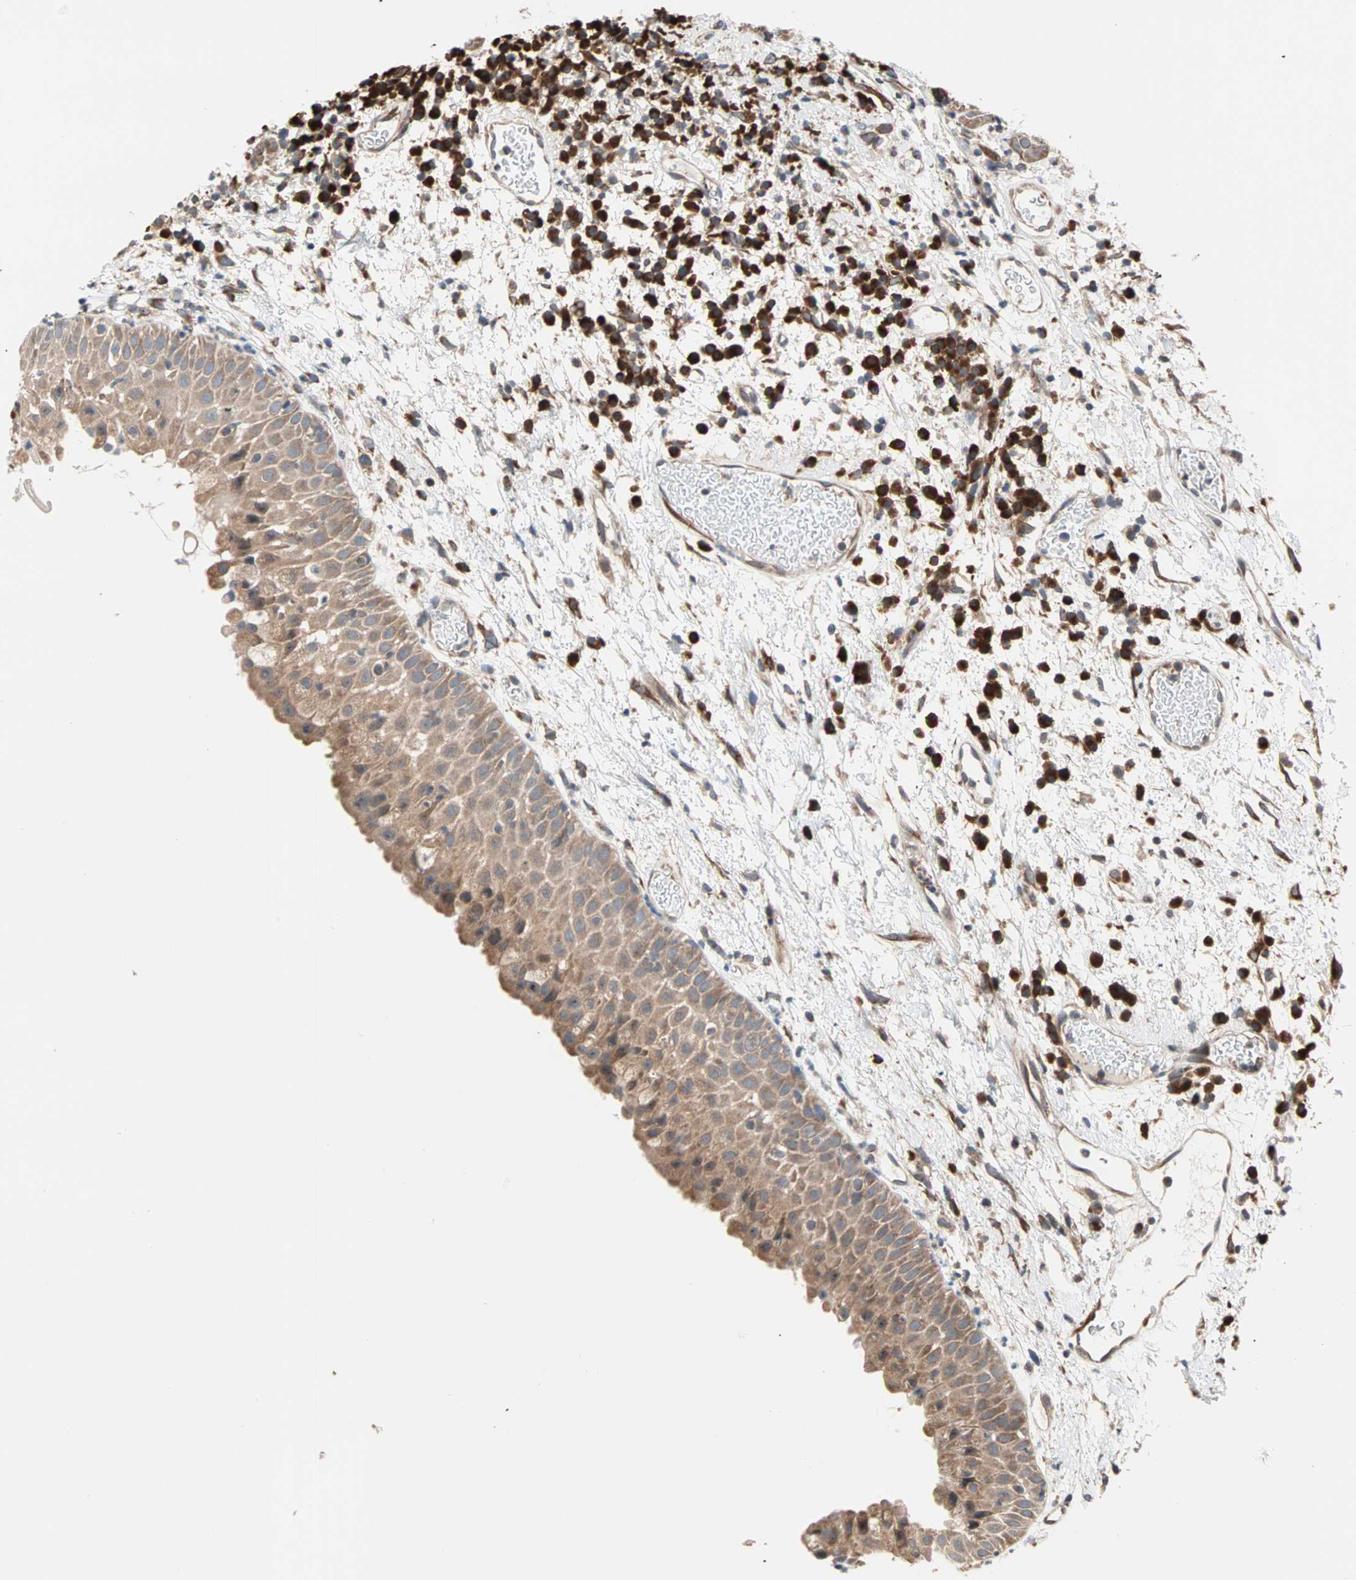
{"staining": {"intensity": "moderate", "quantity": ">75%", "location": "cytoplasmic/membranous"}, "tissue": "head and neck cancer", "cell_type": "Tumor cells", "image_type": "cancer", "snomed": [{"axis": "morphology", "description": "Squamous cell carcinoma, NOS"}, {"axis": "topography", "description": "Head-Neck"}], "caption": "Head and neck cancer was stained to show a protein in brown. There is medium levels of moderate cytoplasmic/membranous expression in about >75% of tumor cells.", "gene": "SAR1A", "patient": {"sex": "male", "age": 62}}